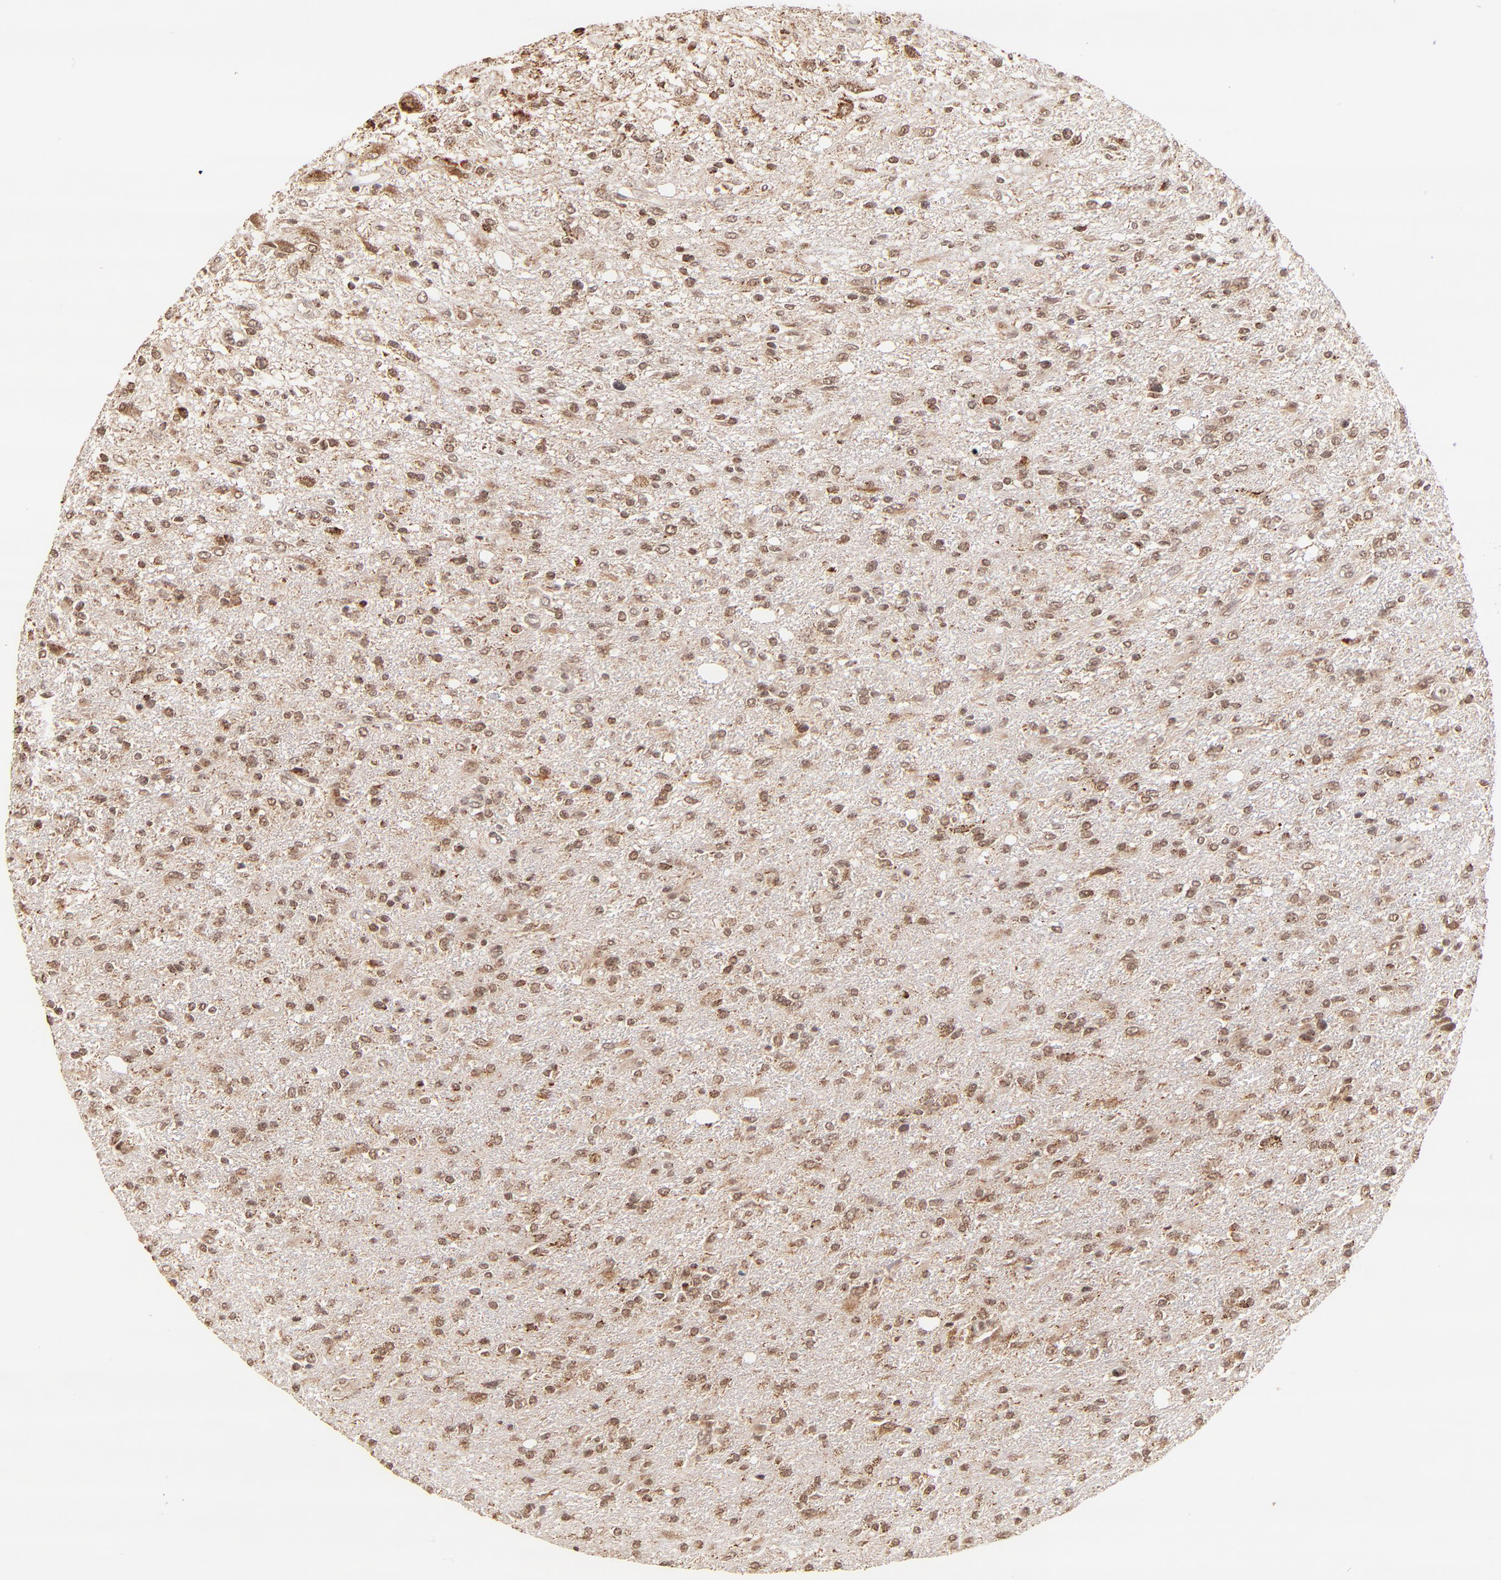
{"staining": {"intensity": "strong", "quantity": ">75%", "location": "cytoplasmic/membranous"}, "tissue": "glioma", "cell_type": "Tumor cells", "image_type": "cancer", "snomed": [{"axis": "morphology", "description": "Glioma, malignant, High grade"}, {"axis": "topography", "description": "Cerebral cortex"}], "caption": "A brown stain shows strong cytoplasmic/membranous expression of a protein in human malignant glioma (high-grade) tumor cells.", "gene": "MED15", "patient": {"sex": "male", "age": 76}}